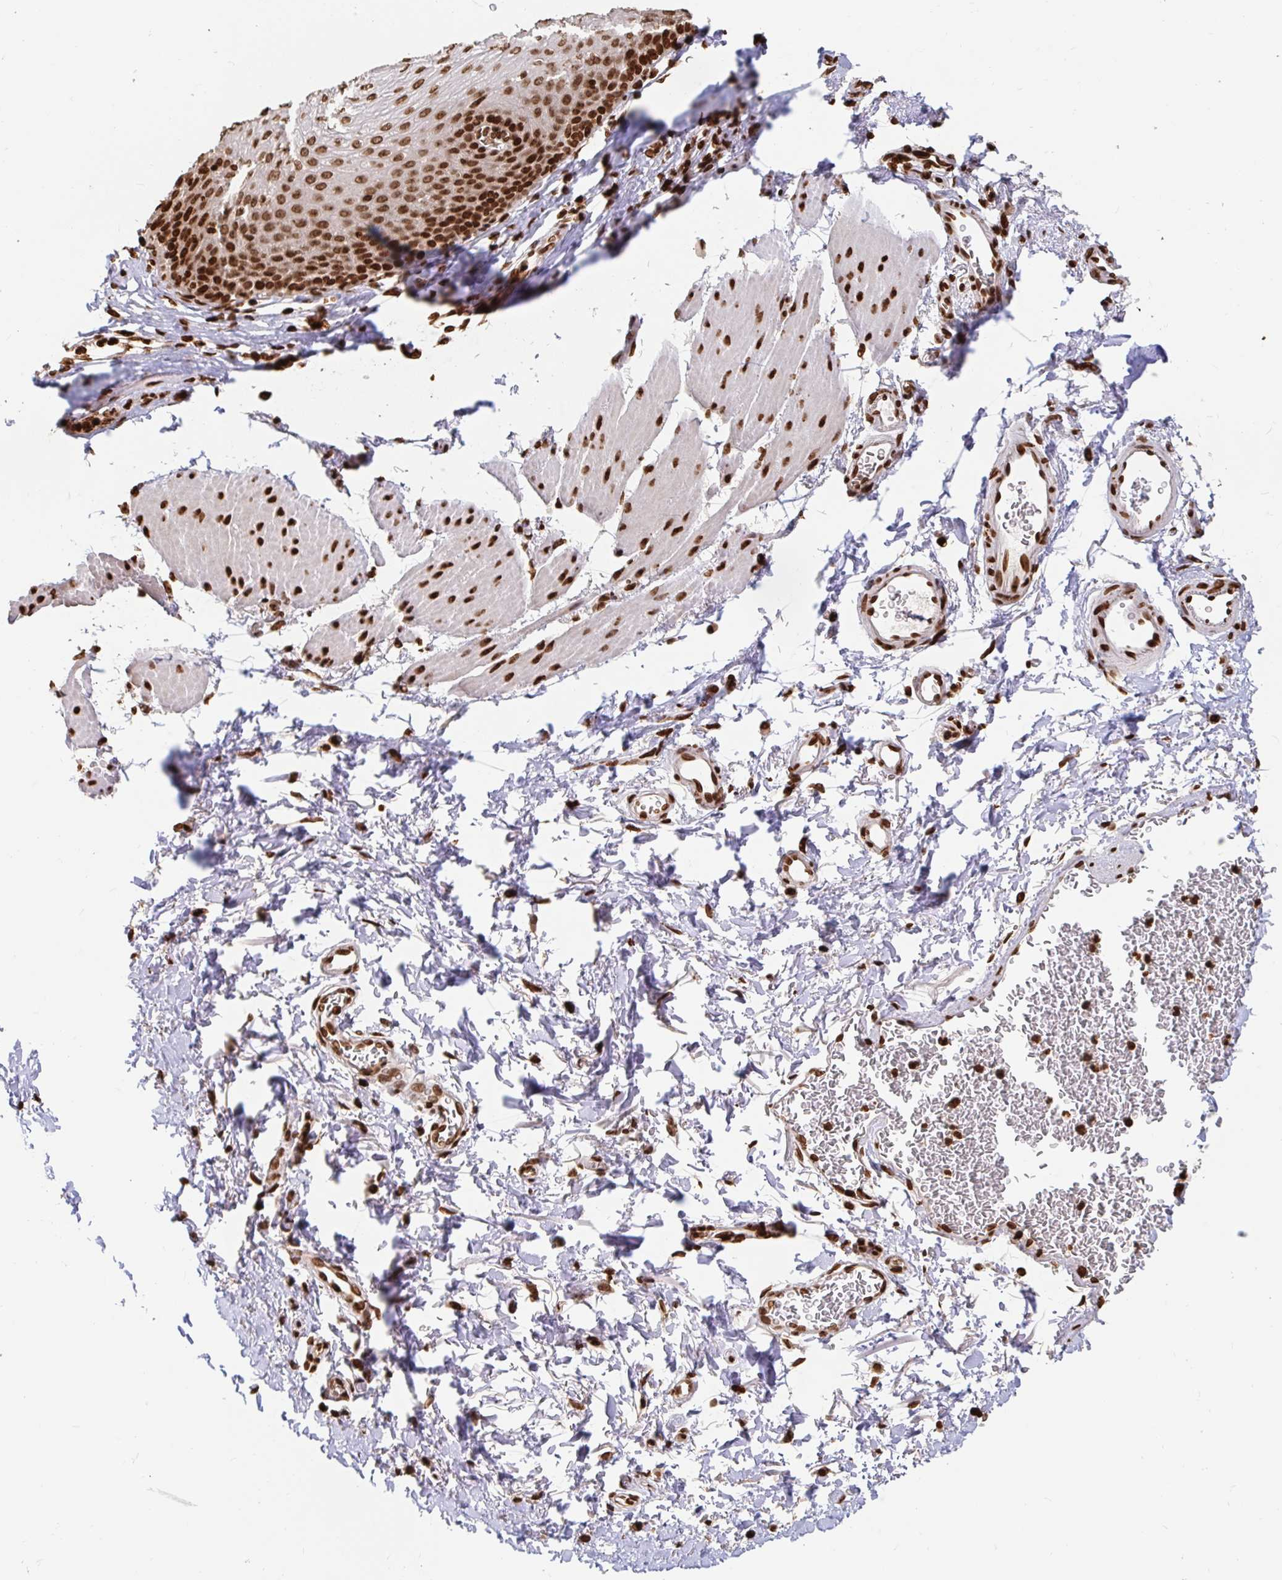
{"staining": {"intensity": "strong", "quantity": ">75%", "location": "nuclear"}, "tissue": "esophagus", "cell_type": "Squamous epithelial cells", "image_type": "normal", "snomed": [{"axis": "morphology", "description": "Normal tissue, NOS"}, {"axis": "topography", "description": "Esophagus"}], "caption": "Protein staining of normal esophagus demonstrates strong nuclear staining in about >75% of squamous epithelial cells.", "gene": "H2BC5", "patient": {"sex": "female", "age": 81}}